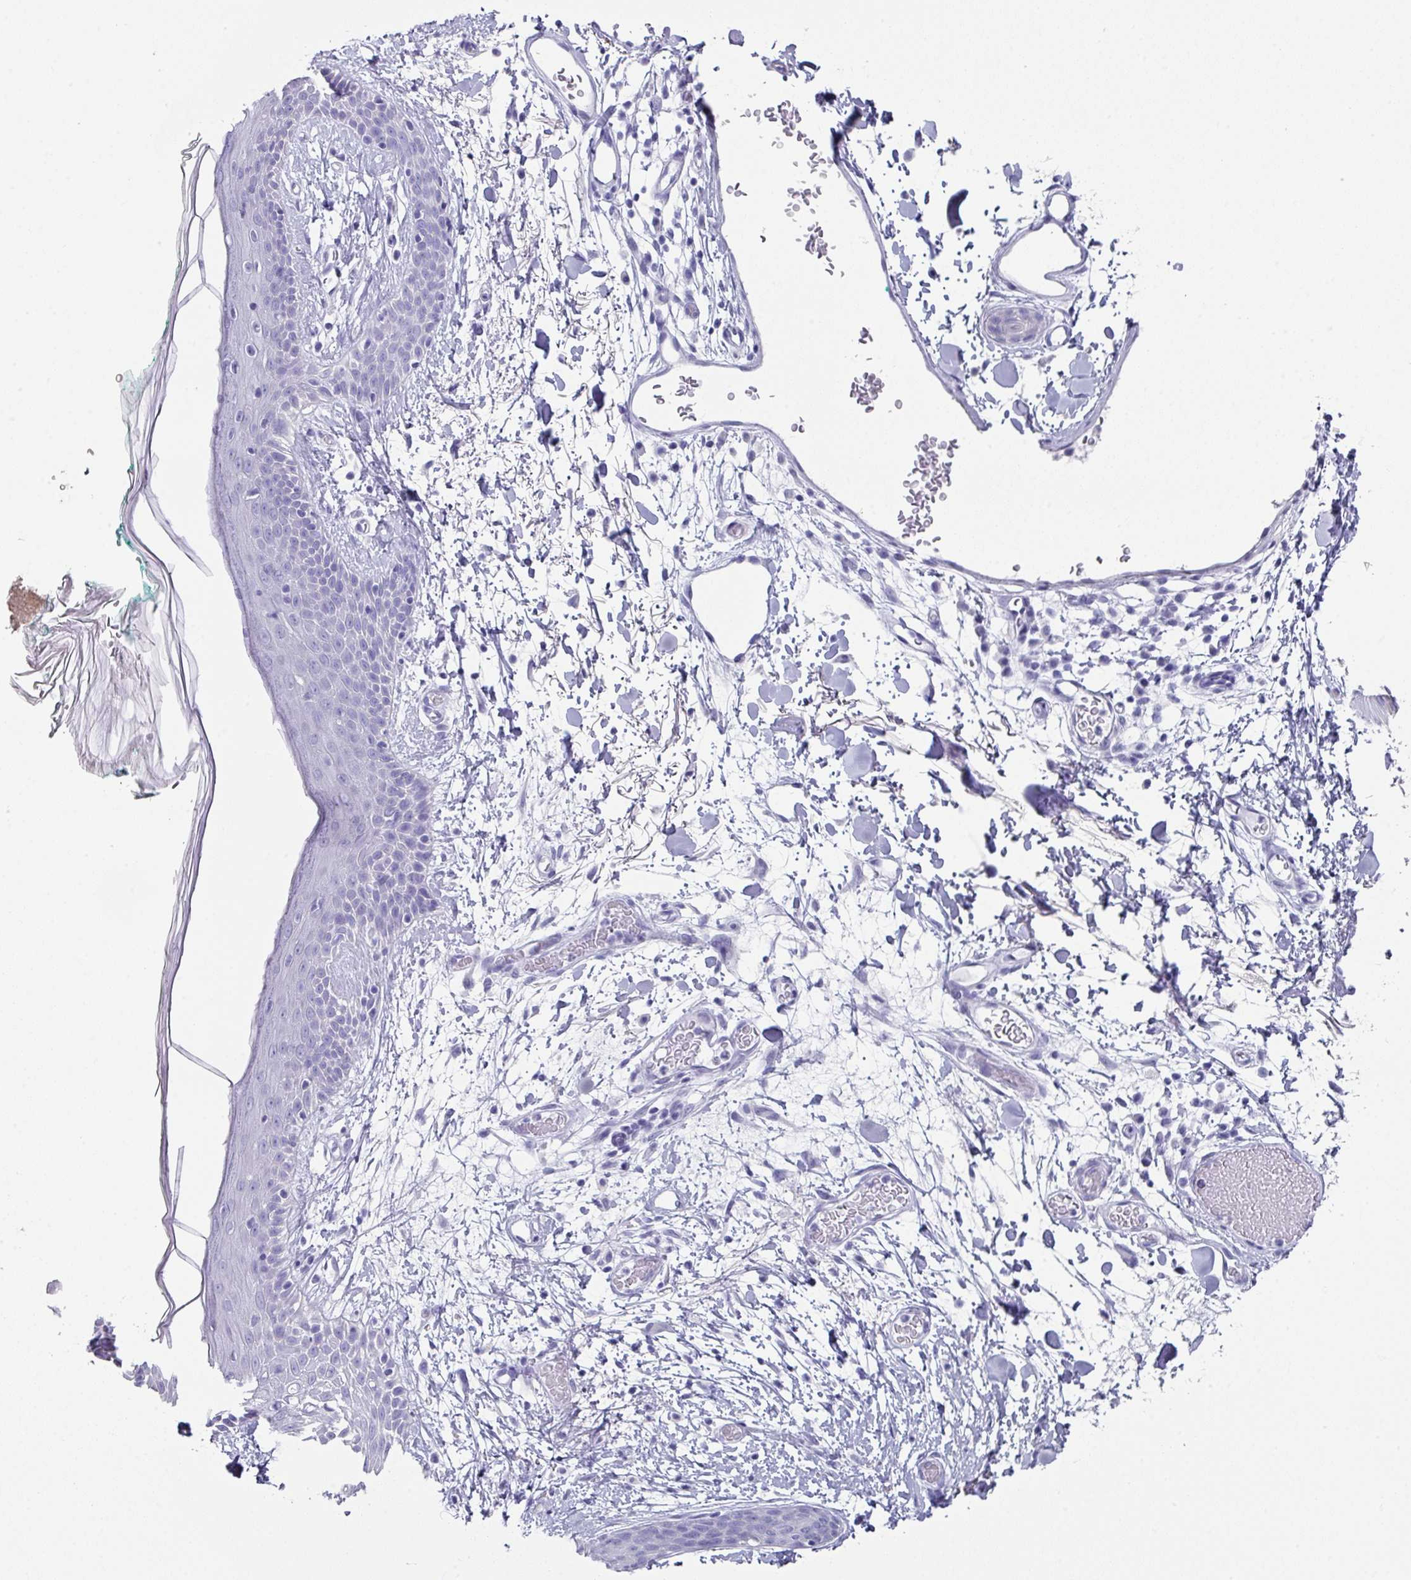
{"staining": {"intensity": "negative", "quantity": "none", "location": "none"}, "tissue": "skin", "cell_type": "Fibroblasts", "image_type": "normal", "snomed": [{"axis": "morphology", "description": "Normal tissue, NOS"}, {"axis": "topography", "description": "Skin"}], "caption": "DAB immunohistochemical staining of normal human skin exhibits no significant expression in fibroblasts. (DAB immunohistochemistry, high magnification).", "gene": "PEX10", "patient": {"sex": "male", "age": 79}}